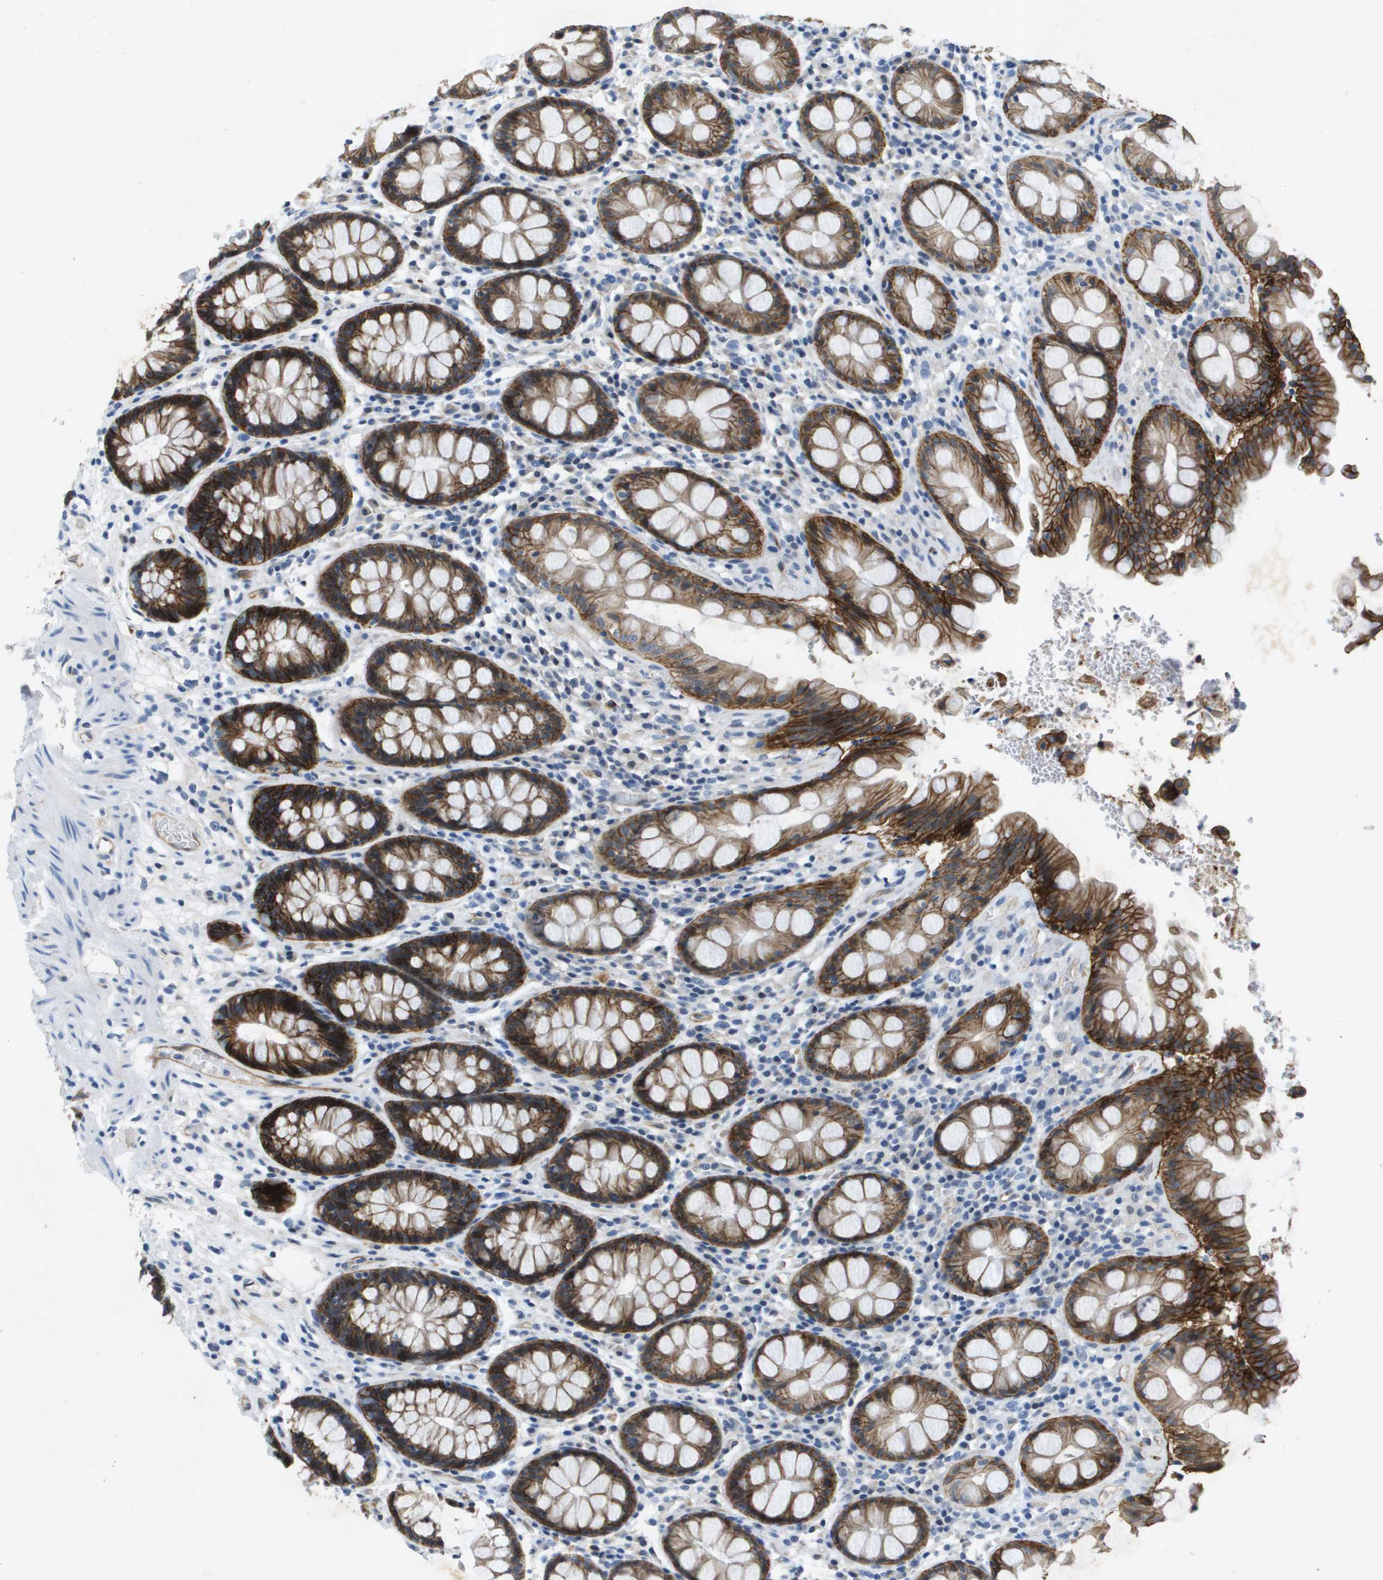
{"staining": {"intensity": "strong", "quantity": ">75%", "location": "cytoplasmic/membranous"}, "tissue": "rectum", "cell_type": "Glandular cells", "image_type": "normal", "snomed": [{"axis": "morphology", "description": "Normal tissue, NOS"}, {"axis": "topography", "description": "Rectum"}], "caption": "Brown immunohistochemical staining in unremarkable rectum exhibits strong cytoplasmic/membranous positivity in approximately >75% of glandular cells. (DAB (3,3'-diaminobenzidine) IHC with brightfield microscopy, high magnification).", "gene": "ITGA6", "patient": {"sex": "male", "age": 64}}